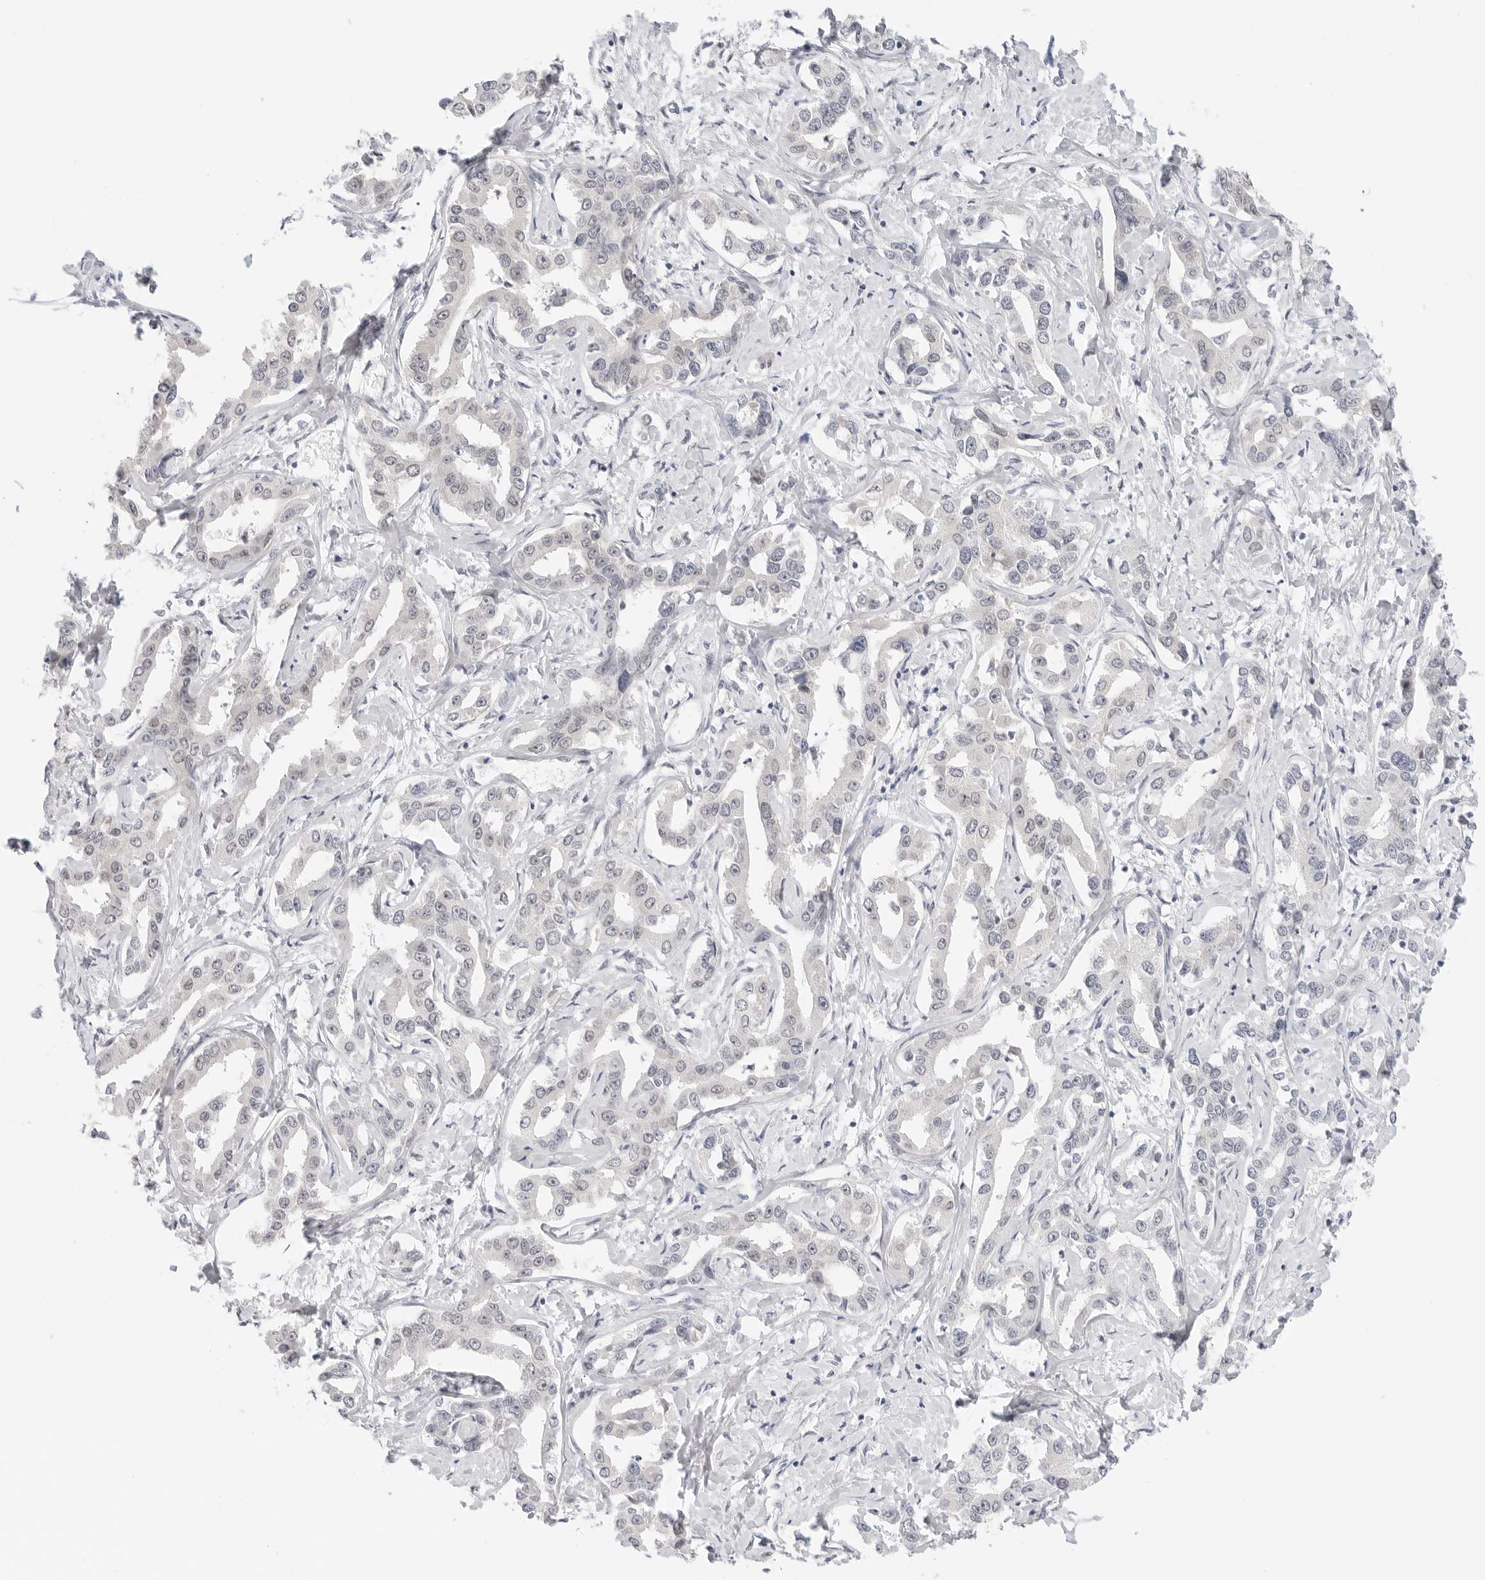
{"staining": {"intensity": "negative", "quantity": "none", "location": "none"}, "tissue": "liver cancer", "cell_type": "Tumor cells", "image_type": "cancer", "snomed": [{"axis": "morphology", "description": "Cholangiocarcinoma"}, {"axis": "topography", "description": "Liver"}], "caption": "A photomicrograph of human liver cancer (cholangiocarcinoma) is negative for staining in tumor cells.", "gene": "TSEN2", "patient": {"sex": "male", "age": 59}}